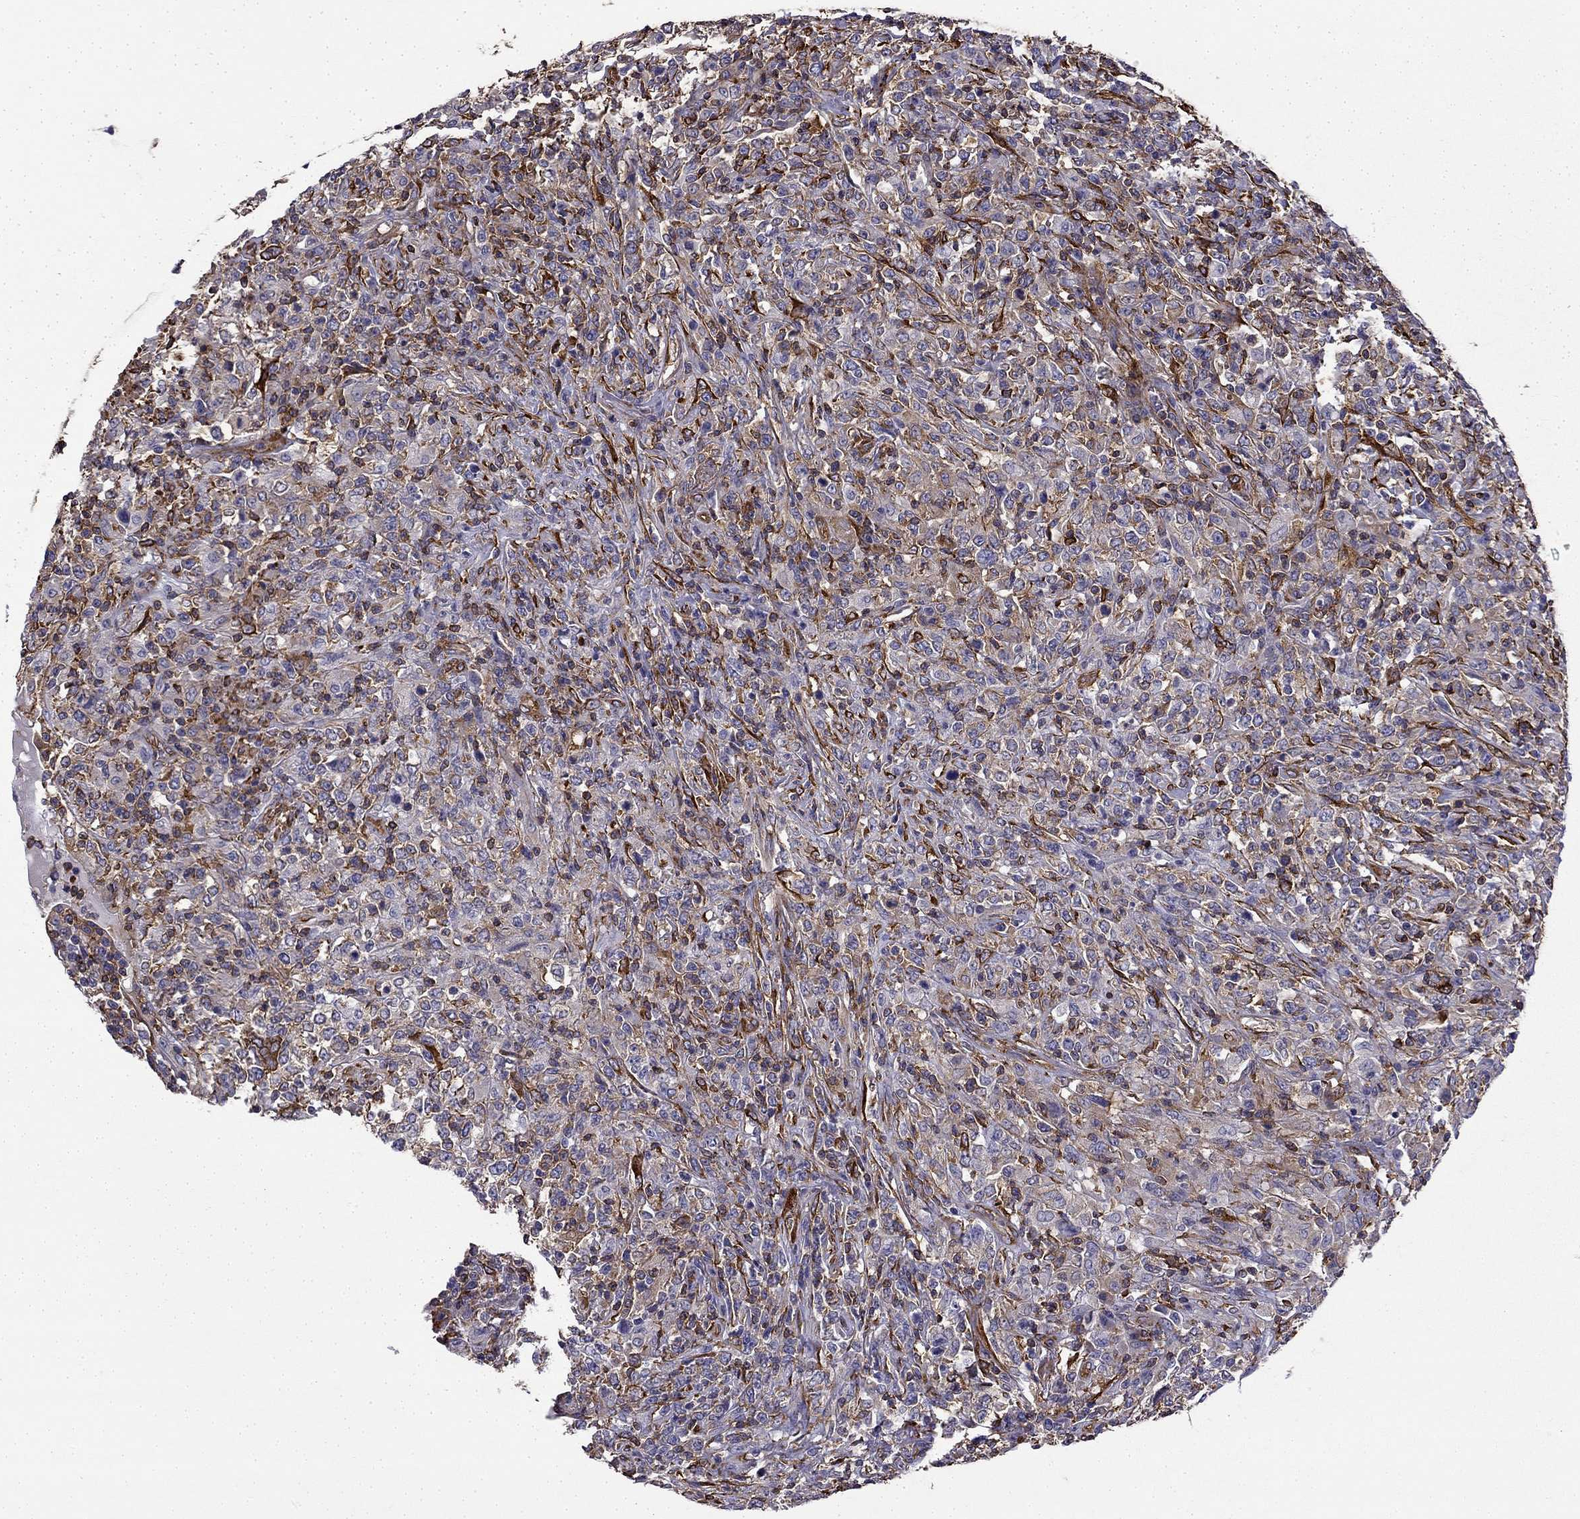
{"staining": {"intensity": "negative", "quantity": "none", "location": "none"}, "tissue": "lymphoma", "cell_type": "Tumor cells", "image_type": "cancer", "snomed": [{"axis": "morphology", "description": "Malignant lymphoma, non-Hodgkin's type, High grade"}, {"axis": "topography", "description": "Lung"}], "caption": "This is an IHC image of lymphoma. There is no expression in tumor cells.", "gene": "MAP4", "patient": {"sex": "male", "age": 79}}